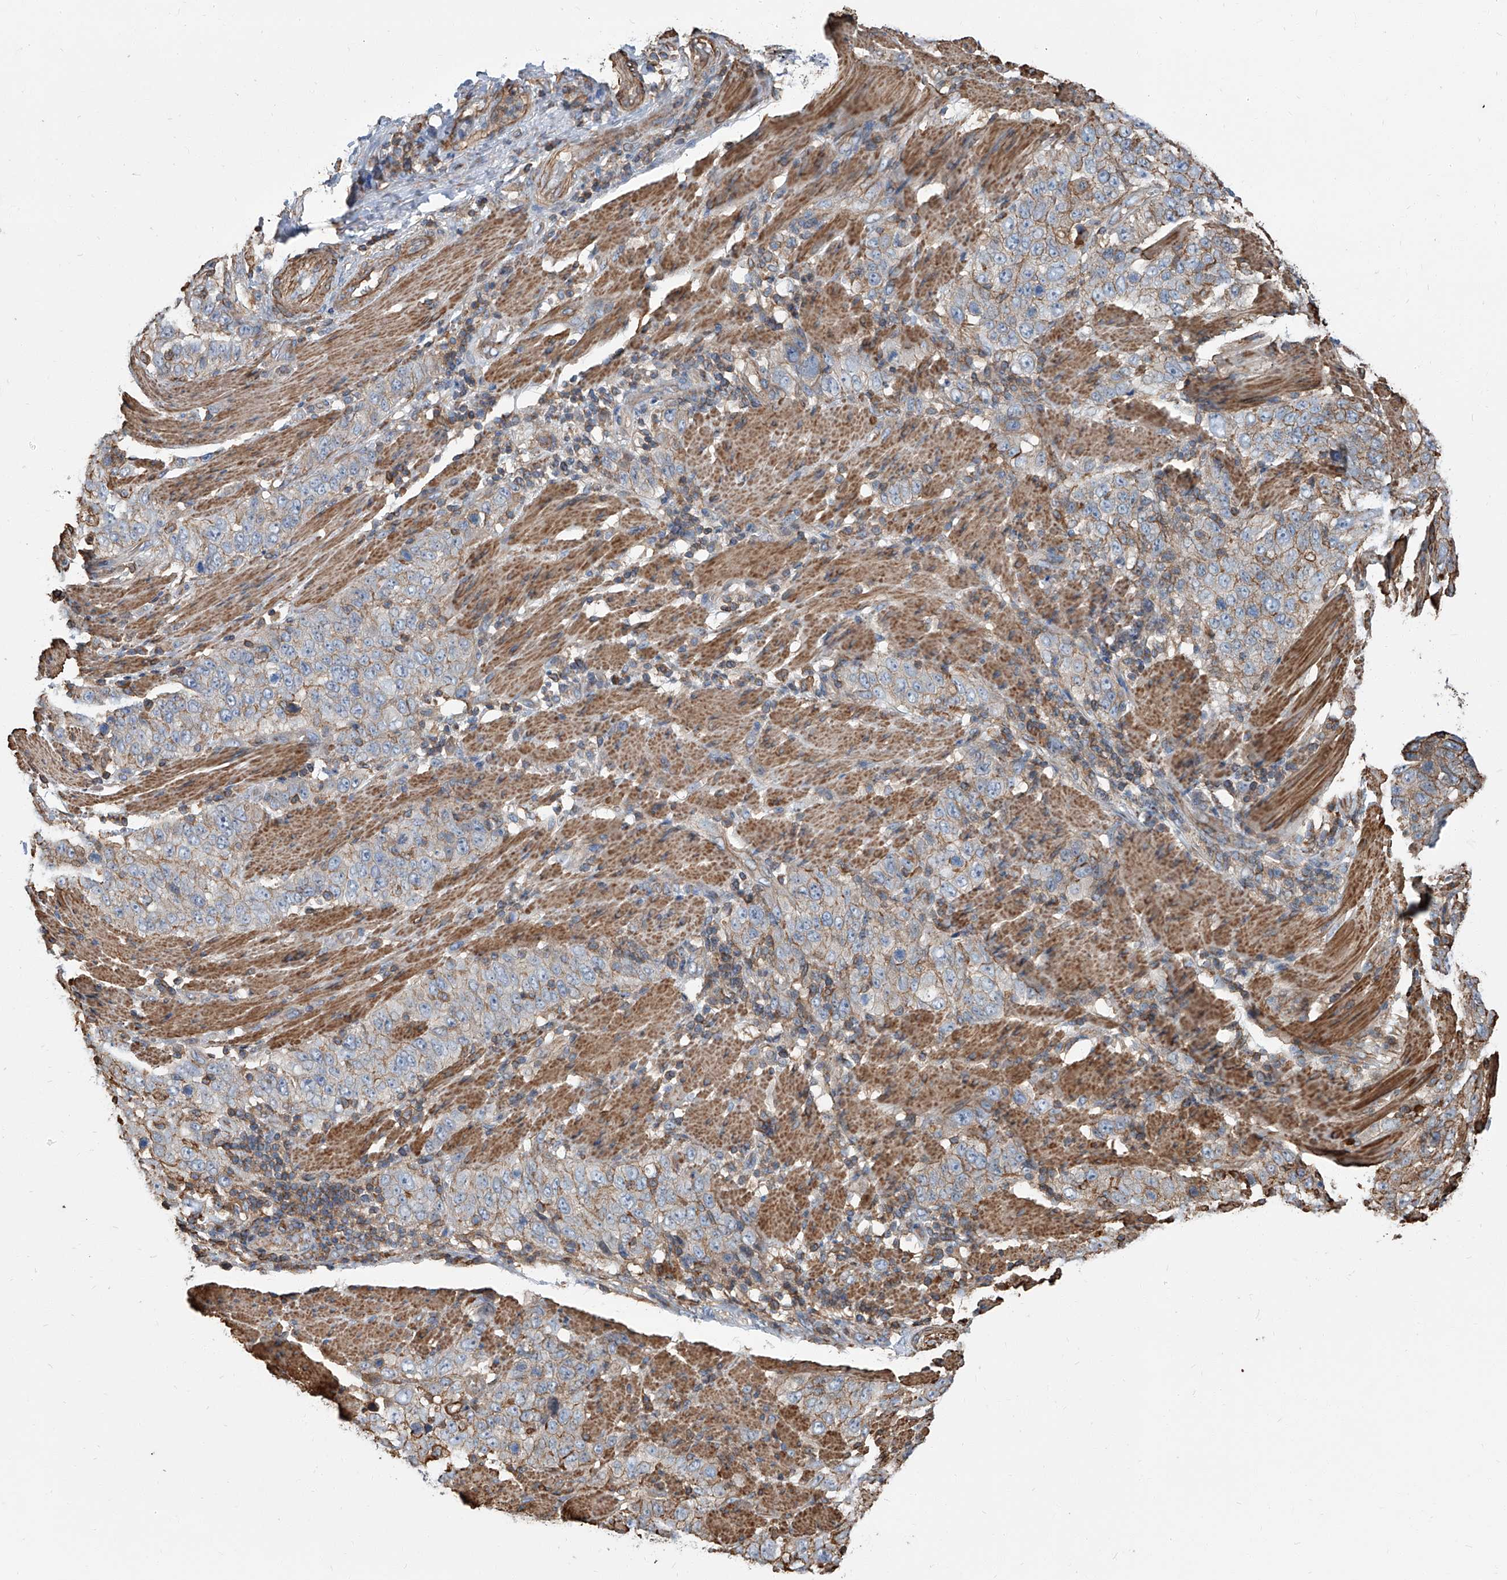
{"staining": {"intensity": "weak", "quantity": "25%-75%", "location": "cytoplasmic/membranous"}, "tissue": "stomach cancer", "cell_type": "Tumor cells", "image_type": "cancer", "snomed": [{"axis": "morphology", "description": "Adenocarcinoma, NOS"}, {"axis": "topography", "description": "Stomach"}], "caption": "Protein staining of stomach adenocarcinoma tissue demonstrates weak cytoplasmic/membranous positivity in approximately 25%-75% of tumor cells.", "gene": "PIEZO2", "patient": {"sex": "male", "age": 48}}